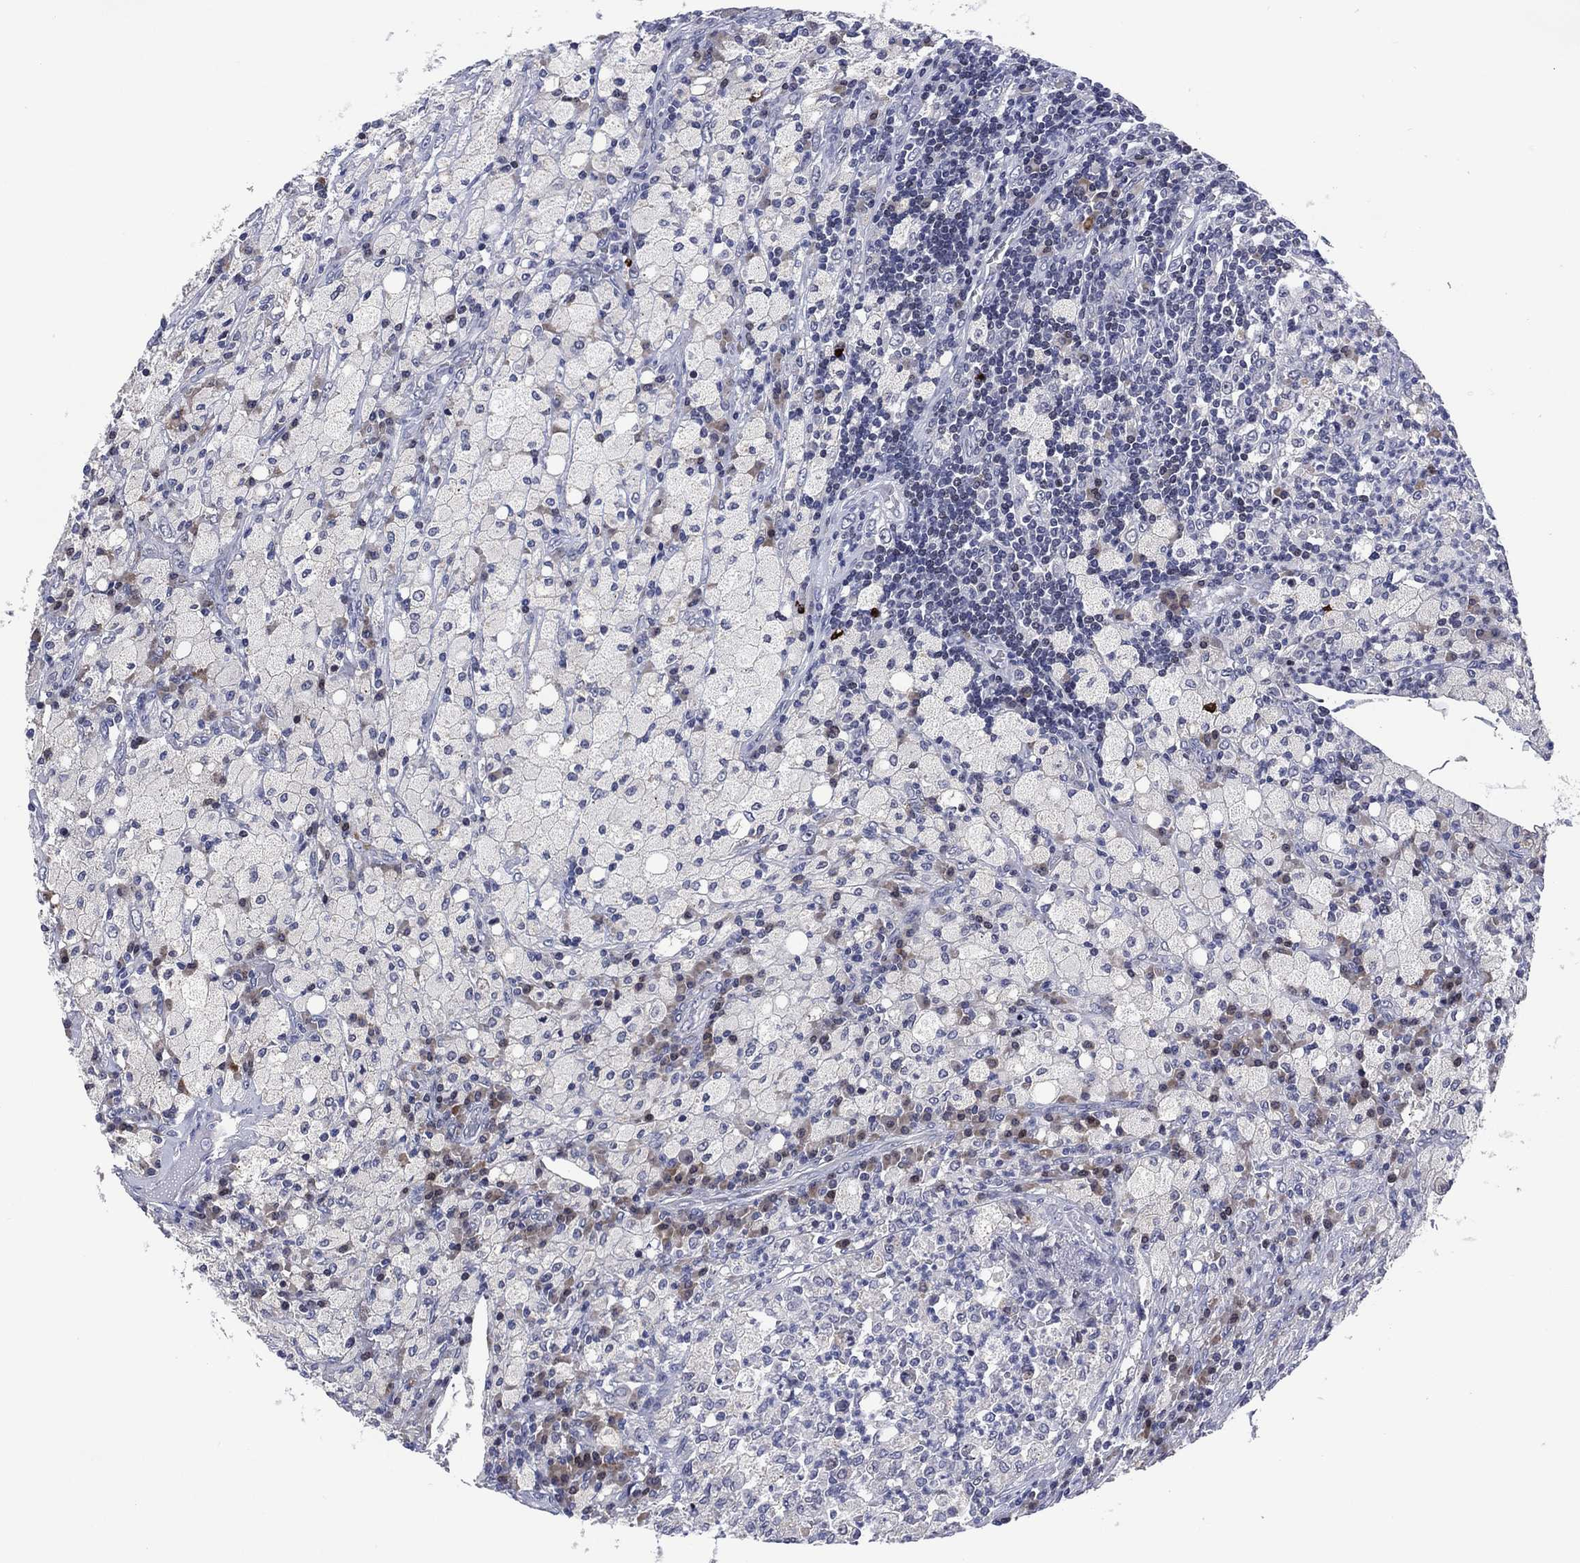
{"staining": {"intensity": "negative", "quantity": "none", "location": "none"}, "tissue": "testis cancer", "cell_type": "Tumor cells", "image_type": "cancer", "snomed": [{"axis": "morphology", "description": "Necrosis, NOS"}, {"axis": "morphology", "description": "Carcinoma, Embryonal, NOS"}, {"axis": "topography", "description": "Testis"}], "caption": "Histopathology image shows no protein positivity in tumor cells of testis cancer (embryonal carcinoma) tissue. (Stains: DAB (3,3'-diaminobenzidine) immunohistochemistry (IHC) with hematoxylin counter stain, Microscopy: brightfield microscopy at high magnification).", "gene": "USP26", "patient": {"sex": "male", "age": 19}}